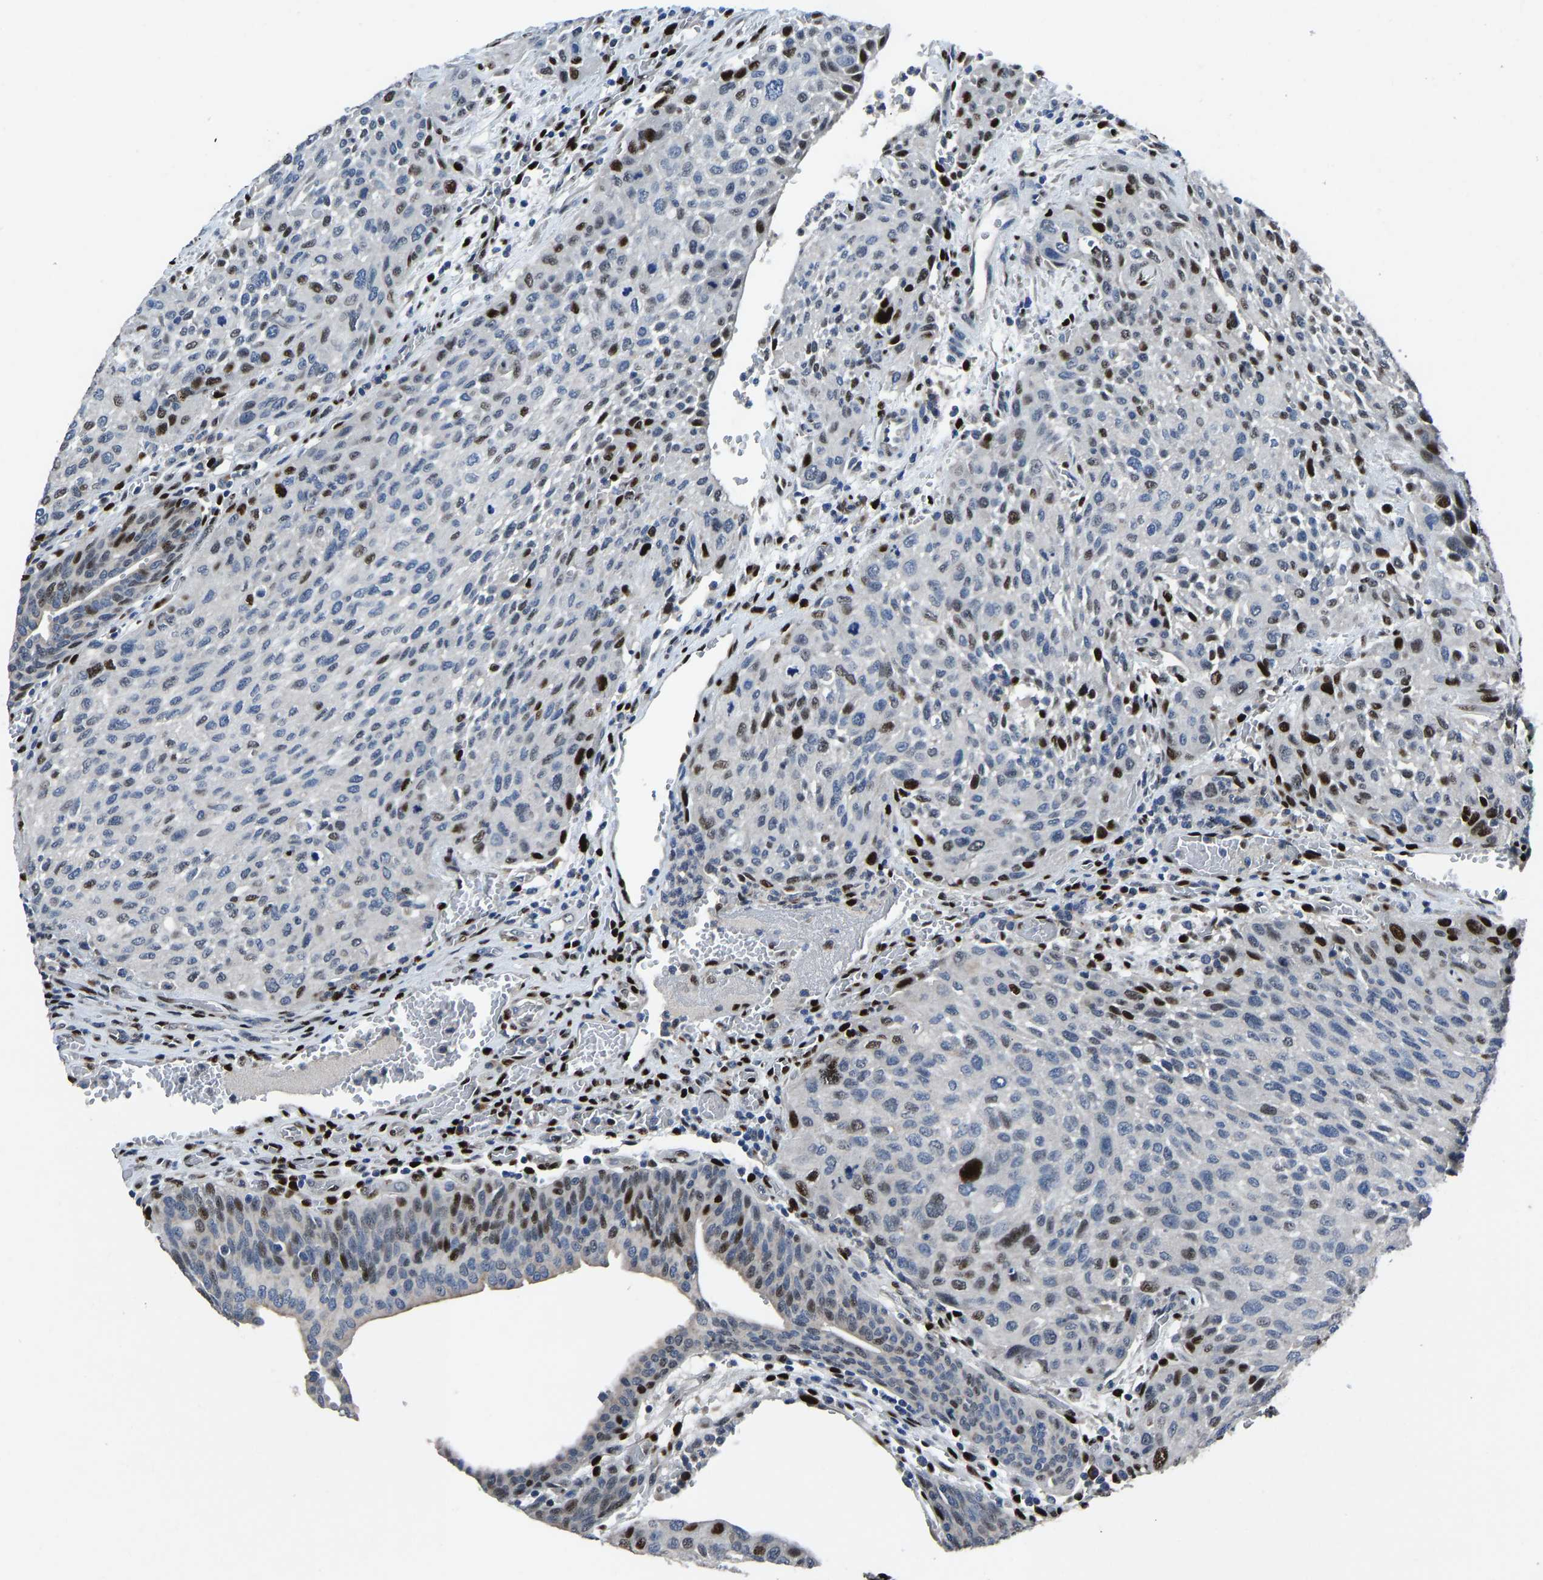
{"staining": {"intensity": "strong", "quantity": "<25%", "location": "nuclear"}, "tissue": "urothelial cancer", "cell_type": "Tumor cells", "image_type": "cancer", "snomed": [{"axis": "morphology", "description": "Urothelial carcinoma, Low grade"}, {"axis": "morphology", "description": "Urothelial carcinoma, High grade"}, {"axis": "topography", "description": "Urinary bladder"}], "caption": "Strong nuclear staining is identified in about <25% of tumor cells in low-grade urothelial carcinoma.", "gene": "EGR1", "patient": {"sex": "male", "age": 35}}